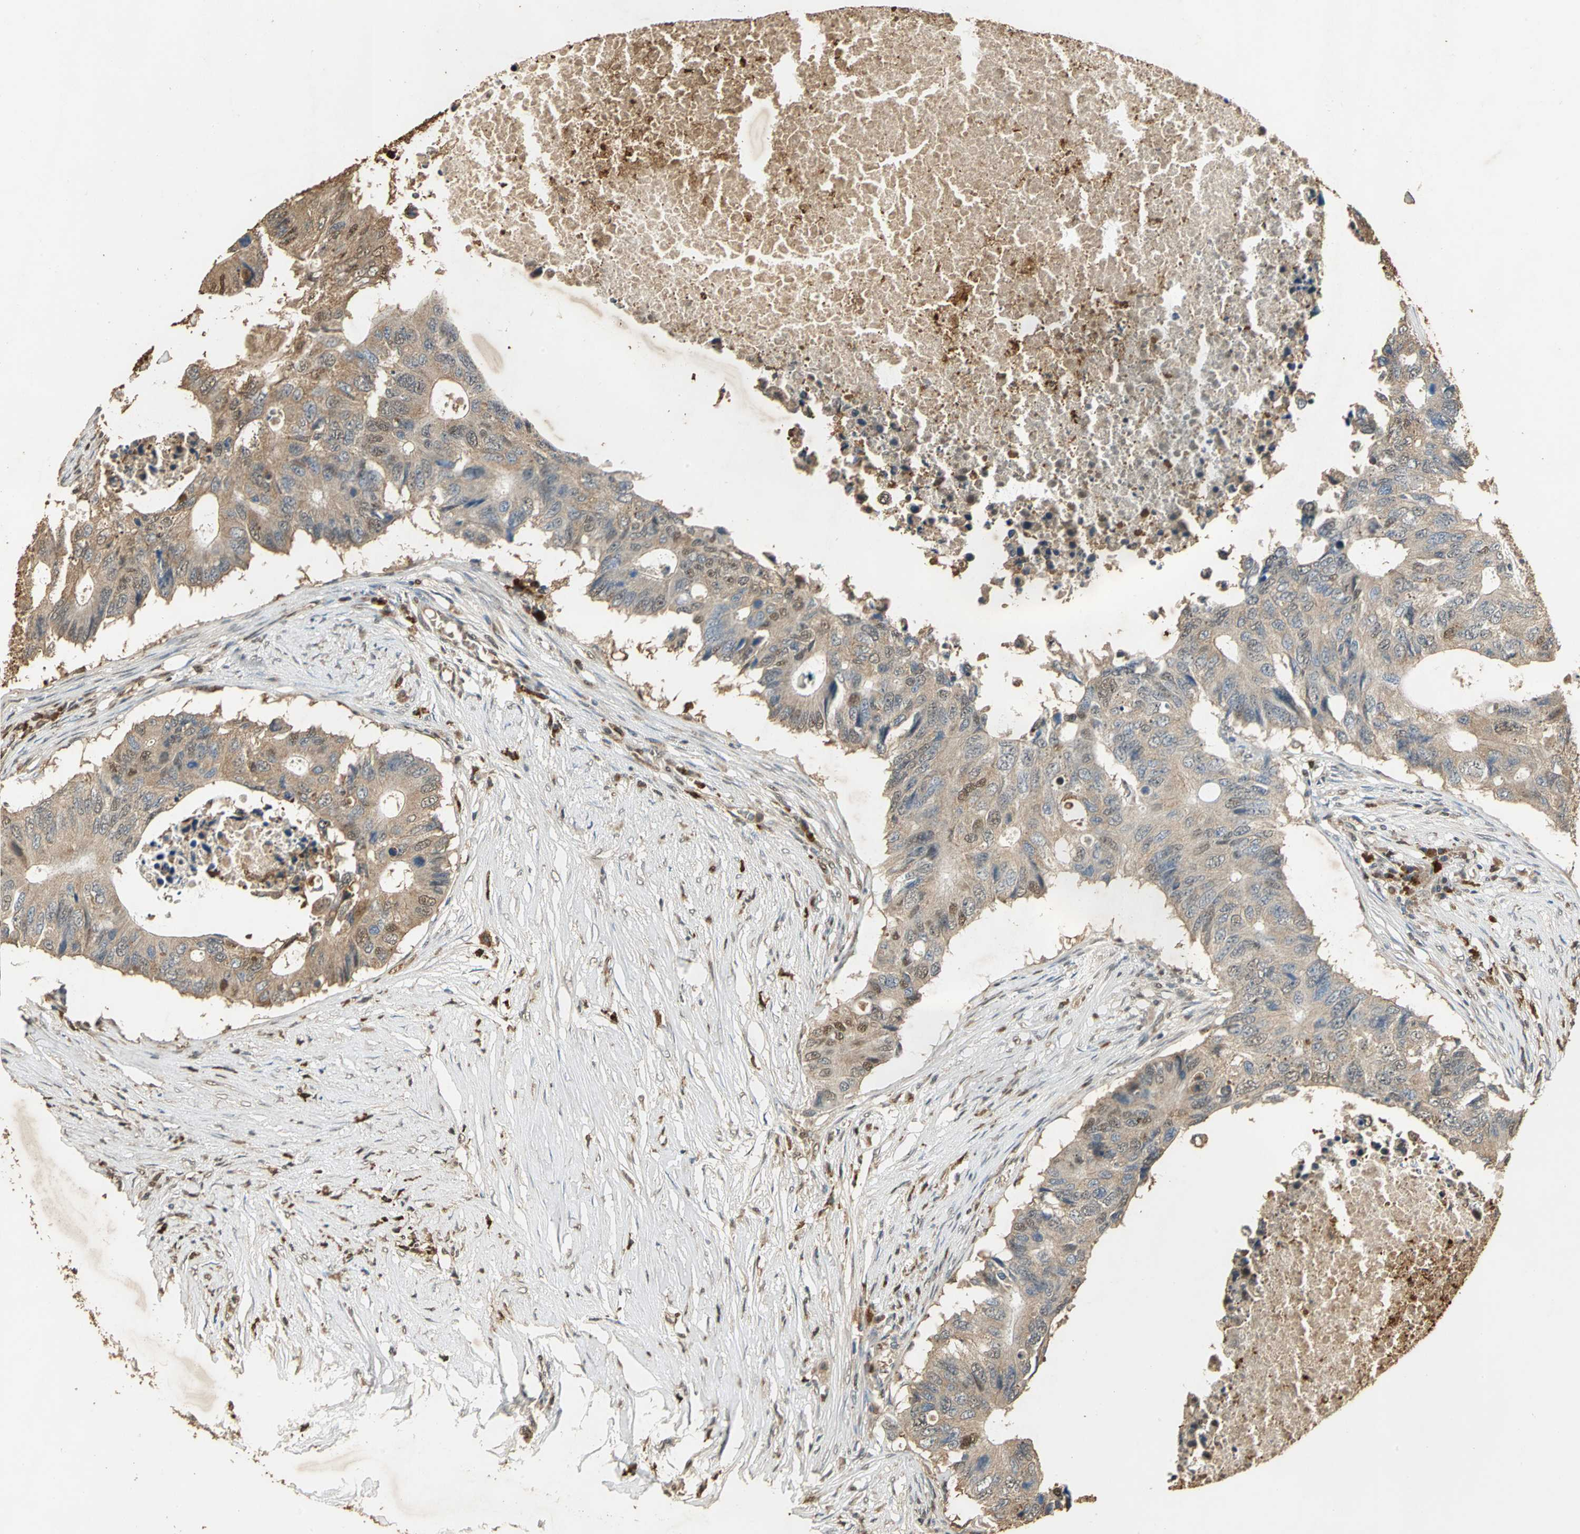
{"staining": {"intensity": "moderate", "quantity": ">75%", "location": "cytoplasmic/membranous"}, "tissue": "colorectal cancer", "cell_type": "Tumor cells", "image_type": "cancer", "snomed": [{"axis": "morphology", "description": "Adenocarcinoma, NOS"}, {"axis": "topography", "description": "Colon"}], "caption": "About >75% of tumor cells in colorectal cancer (adenocarcinoma) reveal moderate cytoplasmic/membranous protein positivity as visualized by brown immunohistochemical staining.", "gene": "GAPDH", "patient": {"sex": "male", "age": 71}}